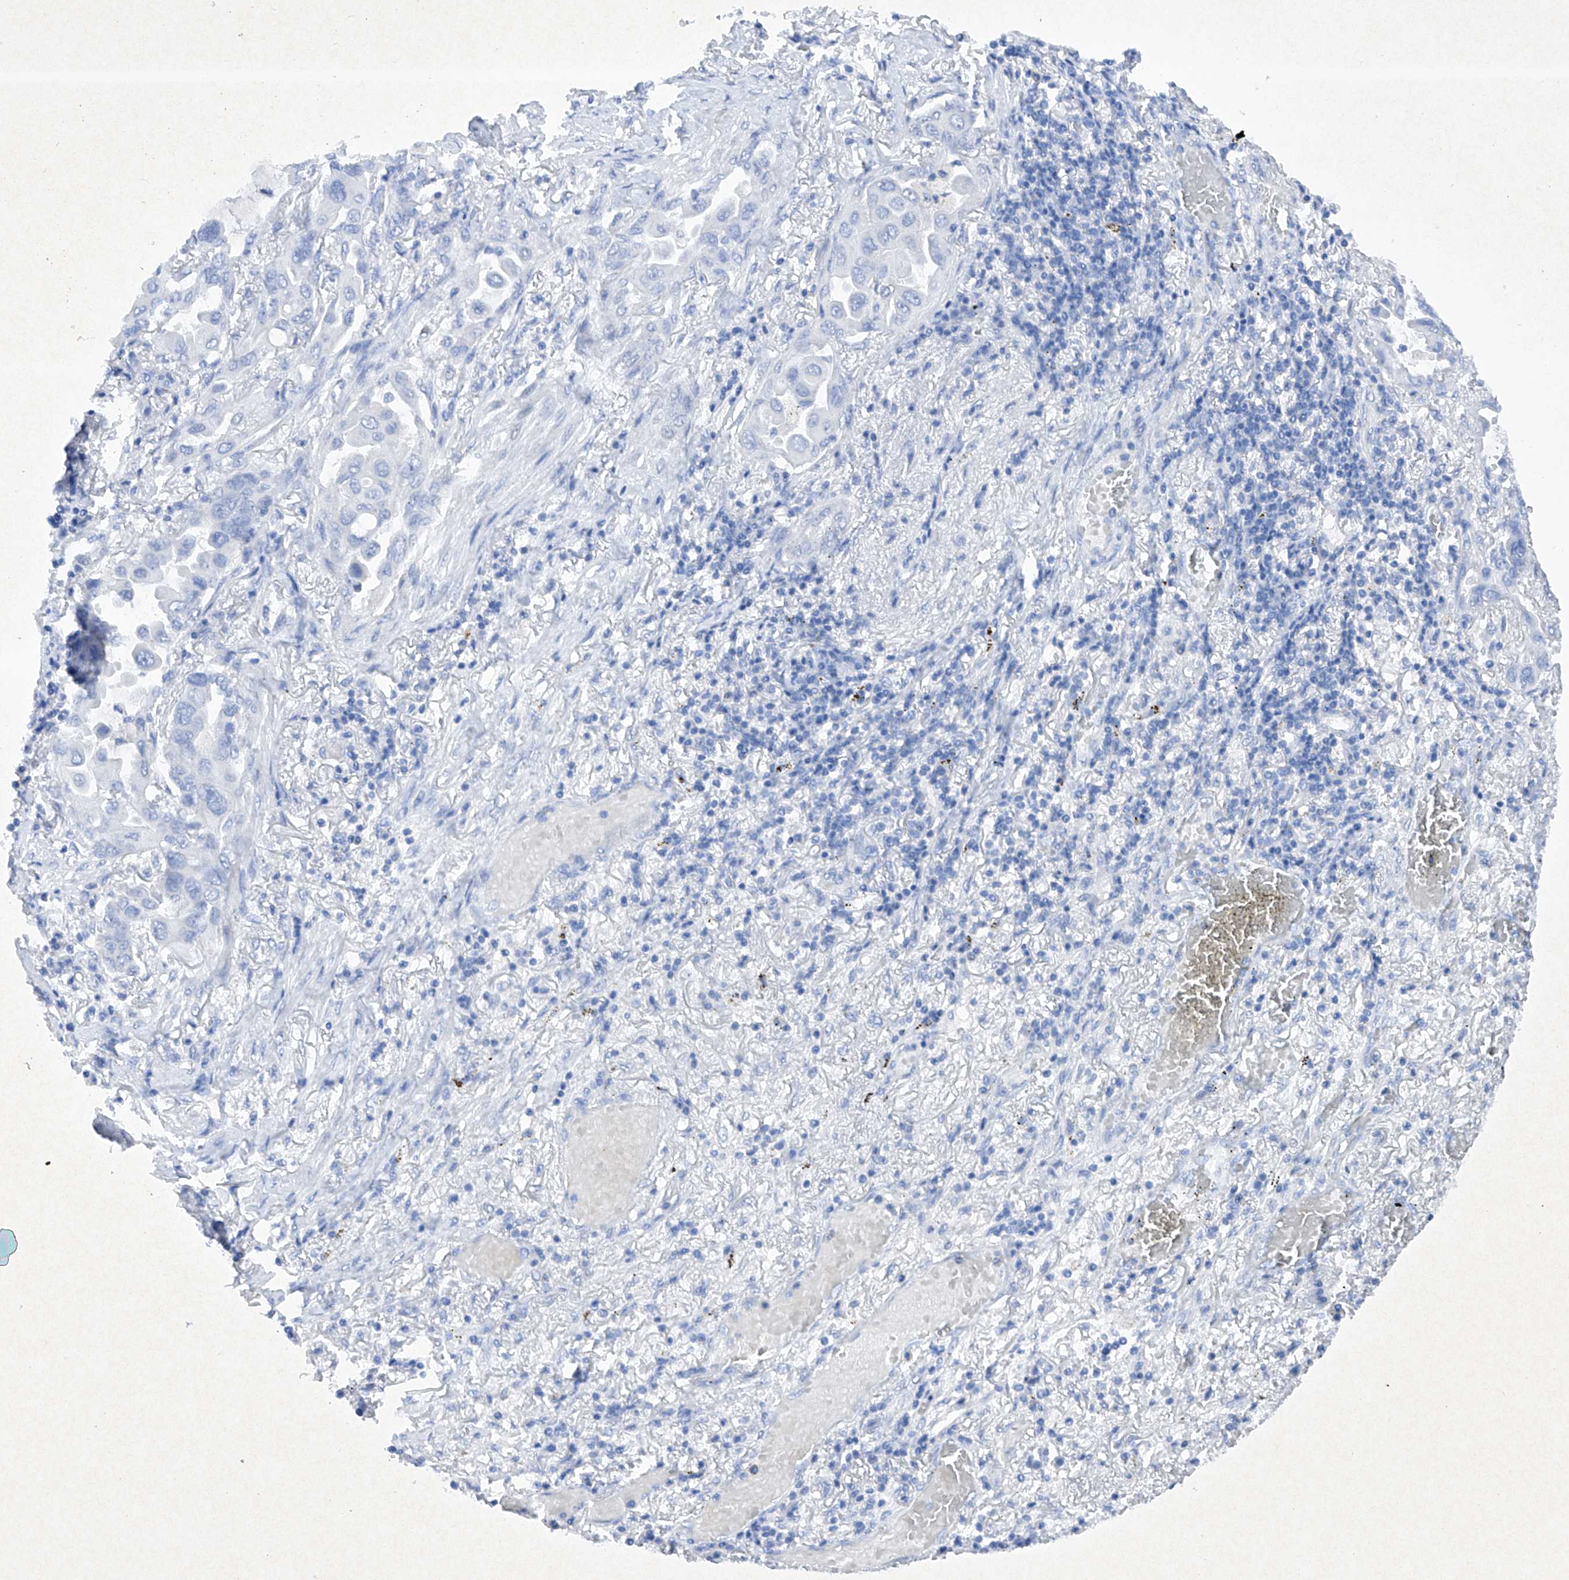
{"staining": {"intensity": "negative", "quantity": "none", "location": "none"}, "tissue": "lung cancer", "cell_type": "Tumor cells", "image_type": "cancer", "snomed": [{"axis": "morphology", "description": "Adenocarcinoma, NOS"}, {"axis": "topography", "description": "Lung"}], "caption": "Immunohistochemistry (IHC) micrograph of neoplastic tissue: human lung cancer (adenocarcinoma) stained with DAB (3,3'-diaminobenzidine) displays no significant protein expression in tumor cells.", "gene": "BARX2", "patient": {"sex": "male", "age": 64}}